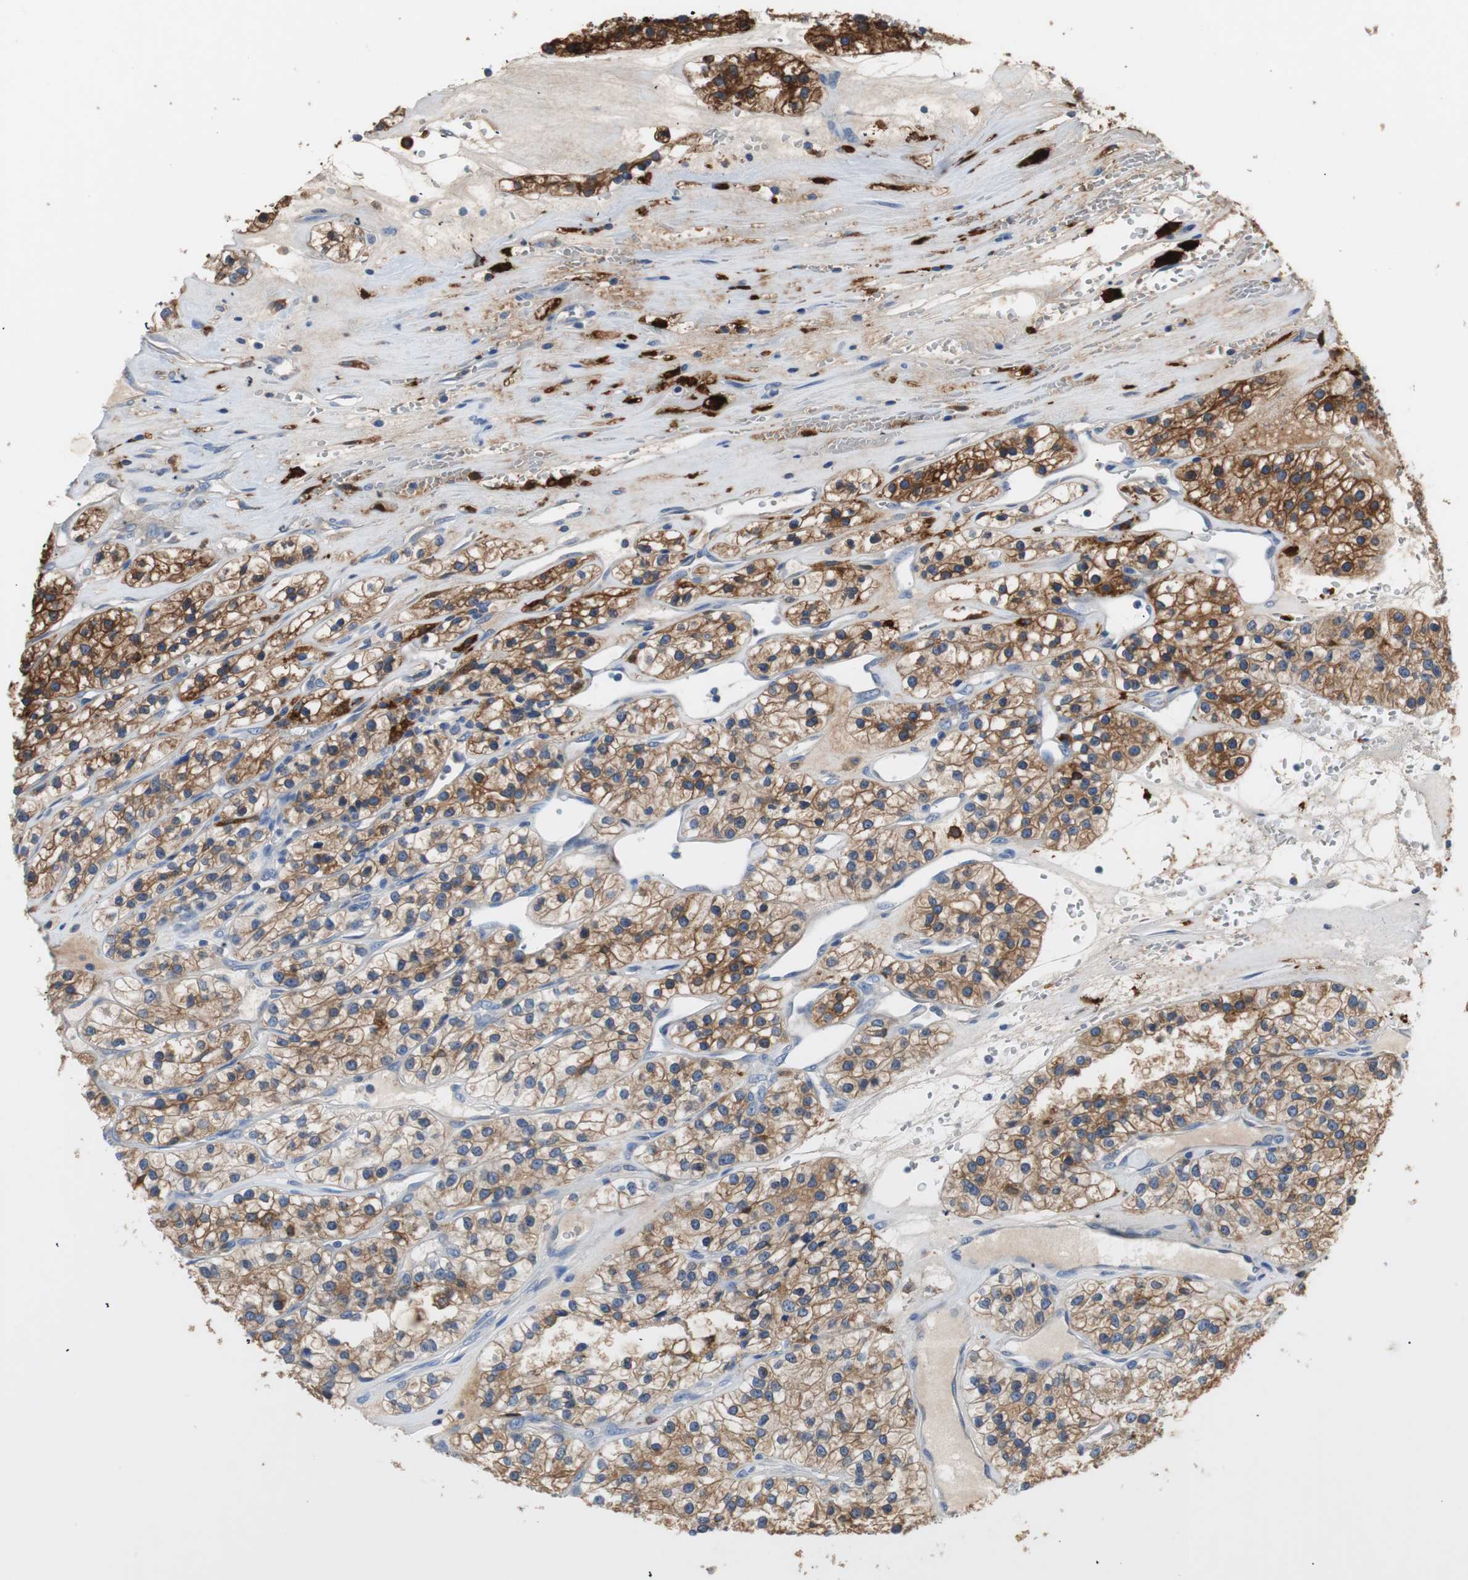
{"staining": {"intensity": "moderate", "quantity": ">75%", "location": "cytoplasmic/membranous"}, "tissue": "renal cancer", "cell_type": "Tumor cells", "image_type": "cancer", "snomed": [{"axis": "morphology", "description": "Adenocarcinoma, NOS"}, {"axis": "topography", "description": "Kidney"}], "caption": "Brown immunohistochemical staining in human renal adenocarcinoma shows moderate cytoplasmic/membranous positivity in about >75% of tumor cells. (Brightfield microscopy of DAB IHC at high magnification).", "gene": "PI15", "patient": {"sex": "female", "age": 57}}